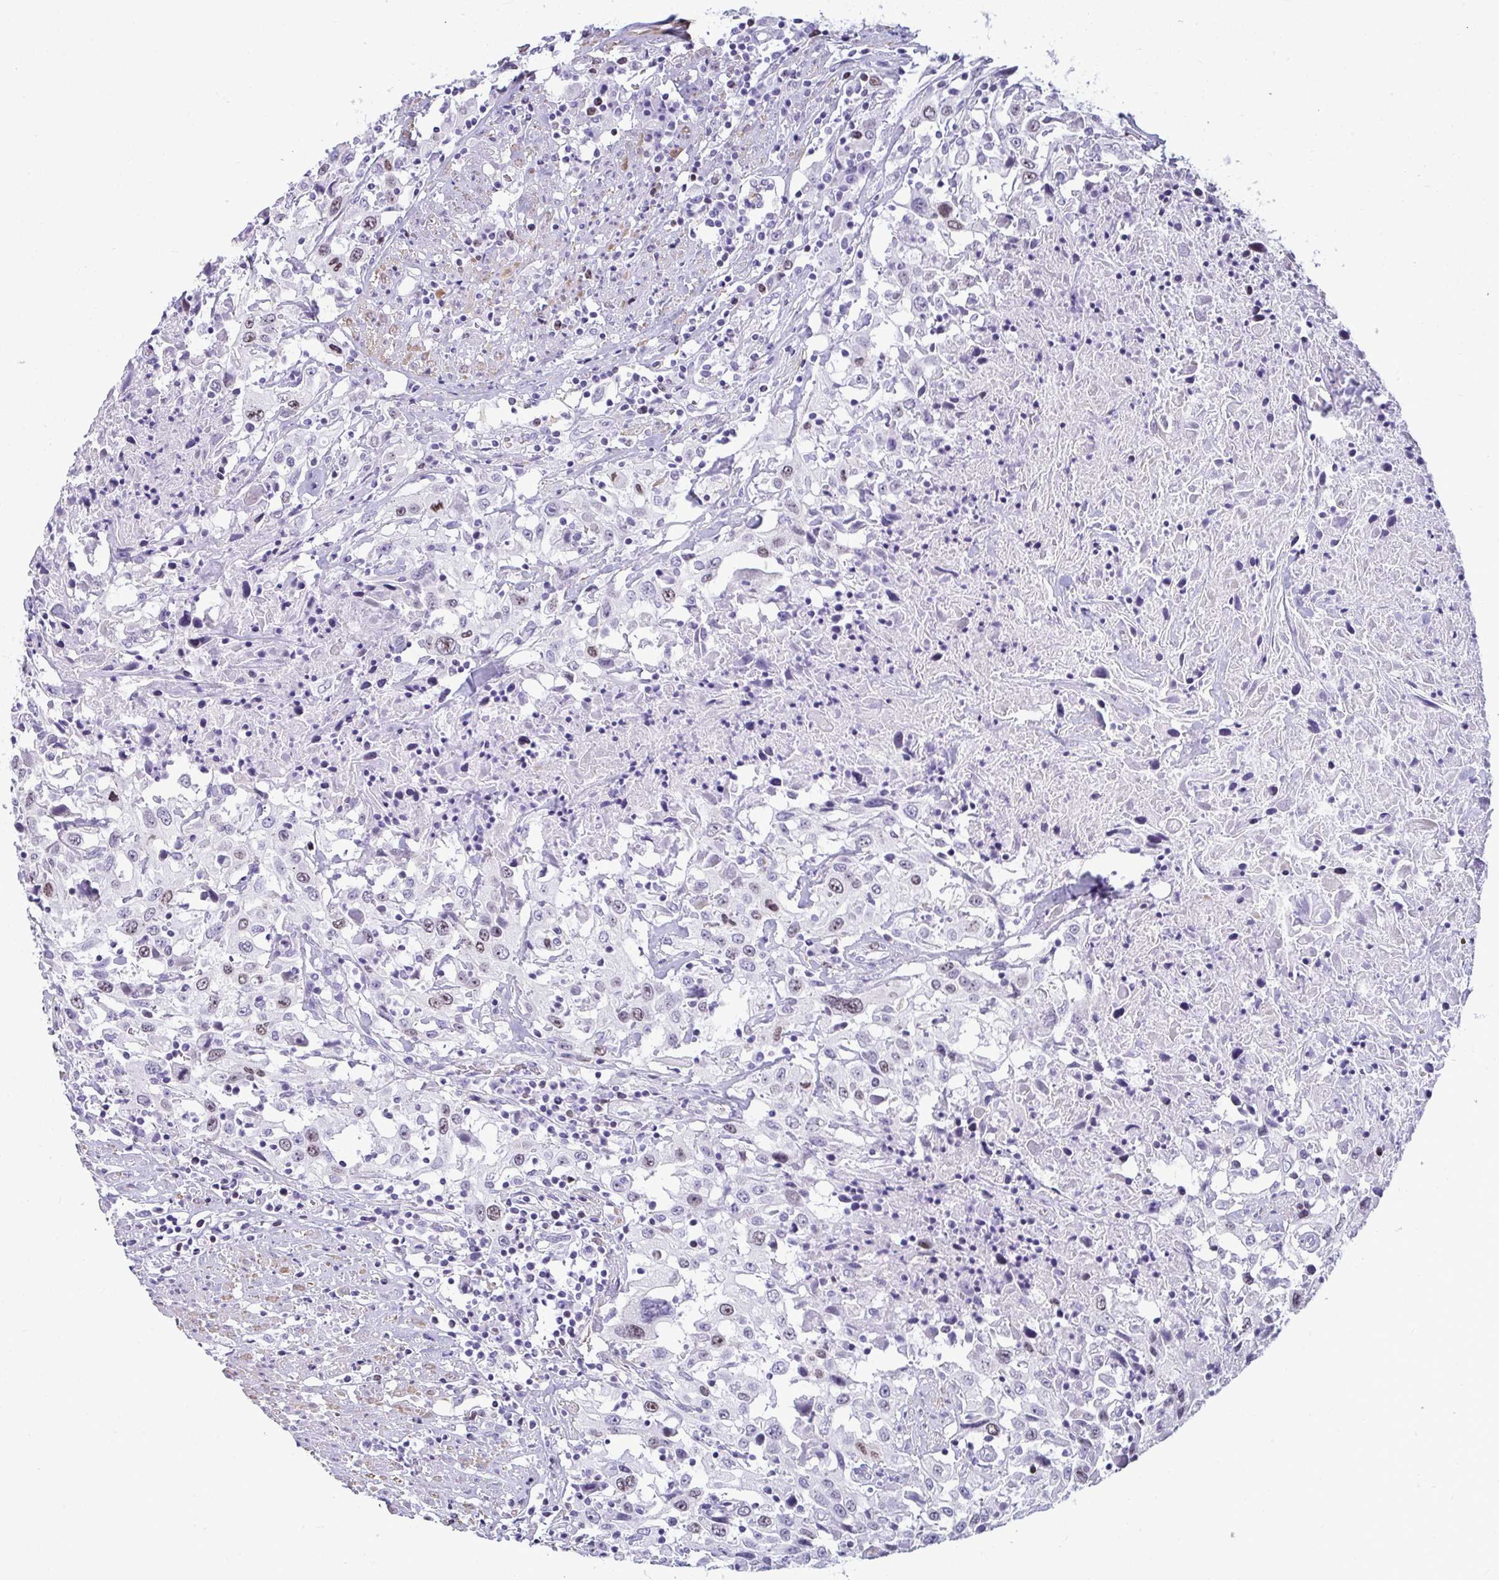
{"staining": {"intensity": "moderate", "quantity": "<25%", "location": "nuclear"}, "tissue": "urothelial cancer", "cell_type": "Tumor cells", "image_type": "cancer", "snomed": [{"axis": "morphology", "description": "Urothelial carcinoma, High grade"}, {"axis": "topography", "description": "Urinary bladder"}], "caption": "Urothelial cancer stained for a protein (brown) exhibits moderate nuclear positive positivity in approximately <25% of tumor cells.", "gene": "SUZ12", "patient": {"sex": "male", "age": 61}}